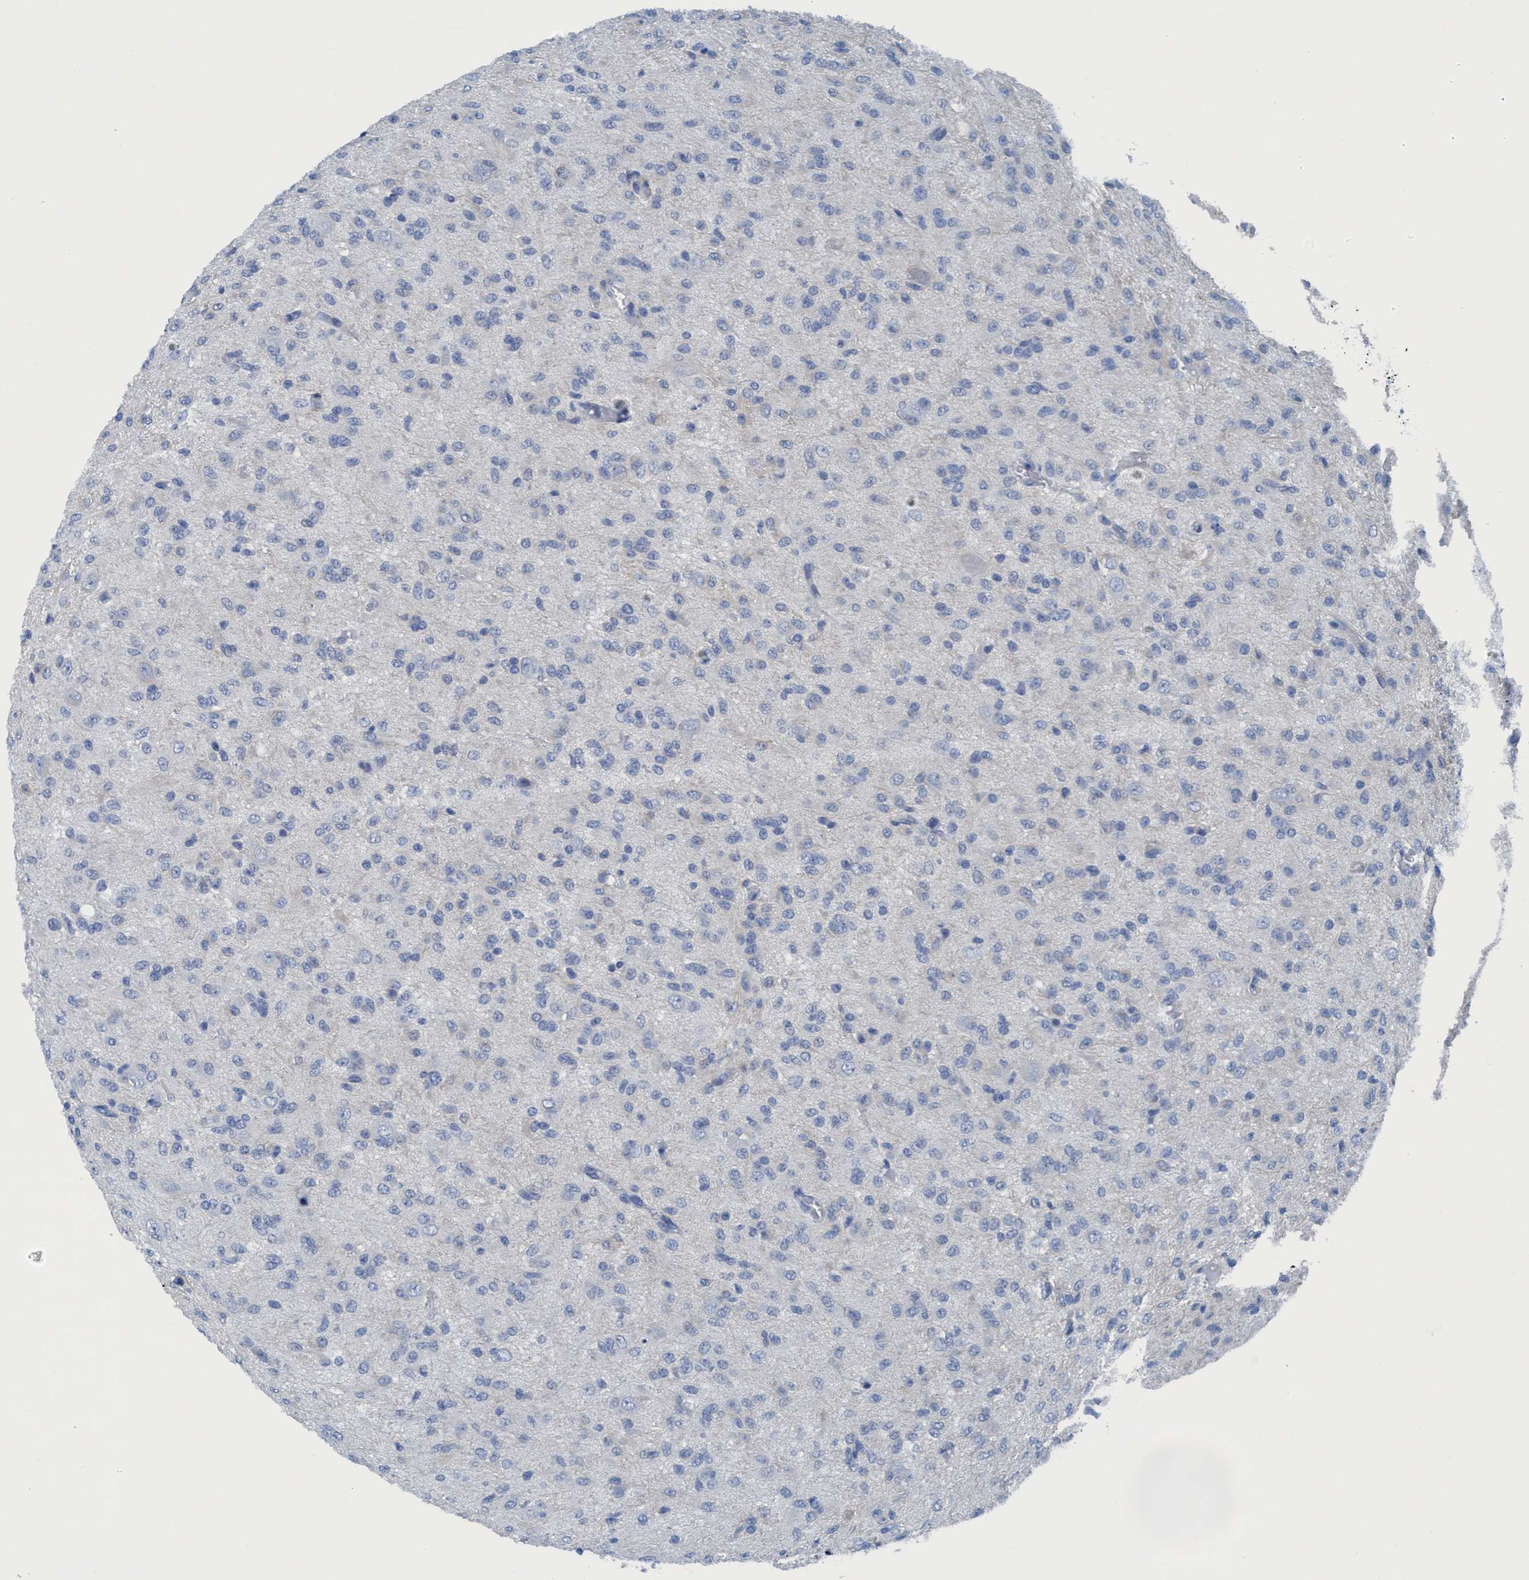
{"staining": {"intensity": "negative", "quantity": "none", "location": "none"}, "tissue": "glioma", "cell_type": "Tumor cells", "image_type": "cancer", "snomed": [{"axis": "morphology", "description": "Glioma, malignant, High grade"}, {"axis": "topography", "description": "Brain"}], "caption": "The photomicrograph demonstrates no significant expression in tumor cells of high-grade glioma (malignant). (DAB (3,3'-diaminobenzidine) IHC visualized using brightfield microscopy, high magnification).", "gene": "DNAI1", "patient": {"sex": "female", "age": 59}}